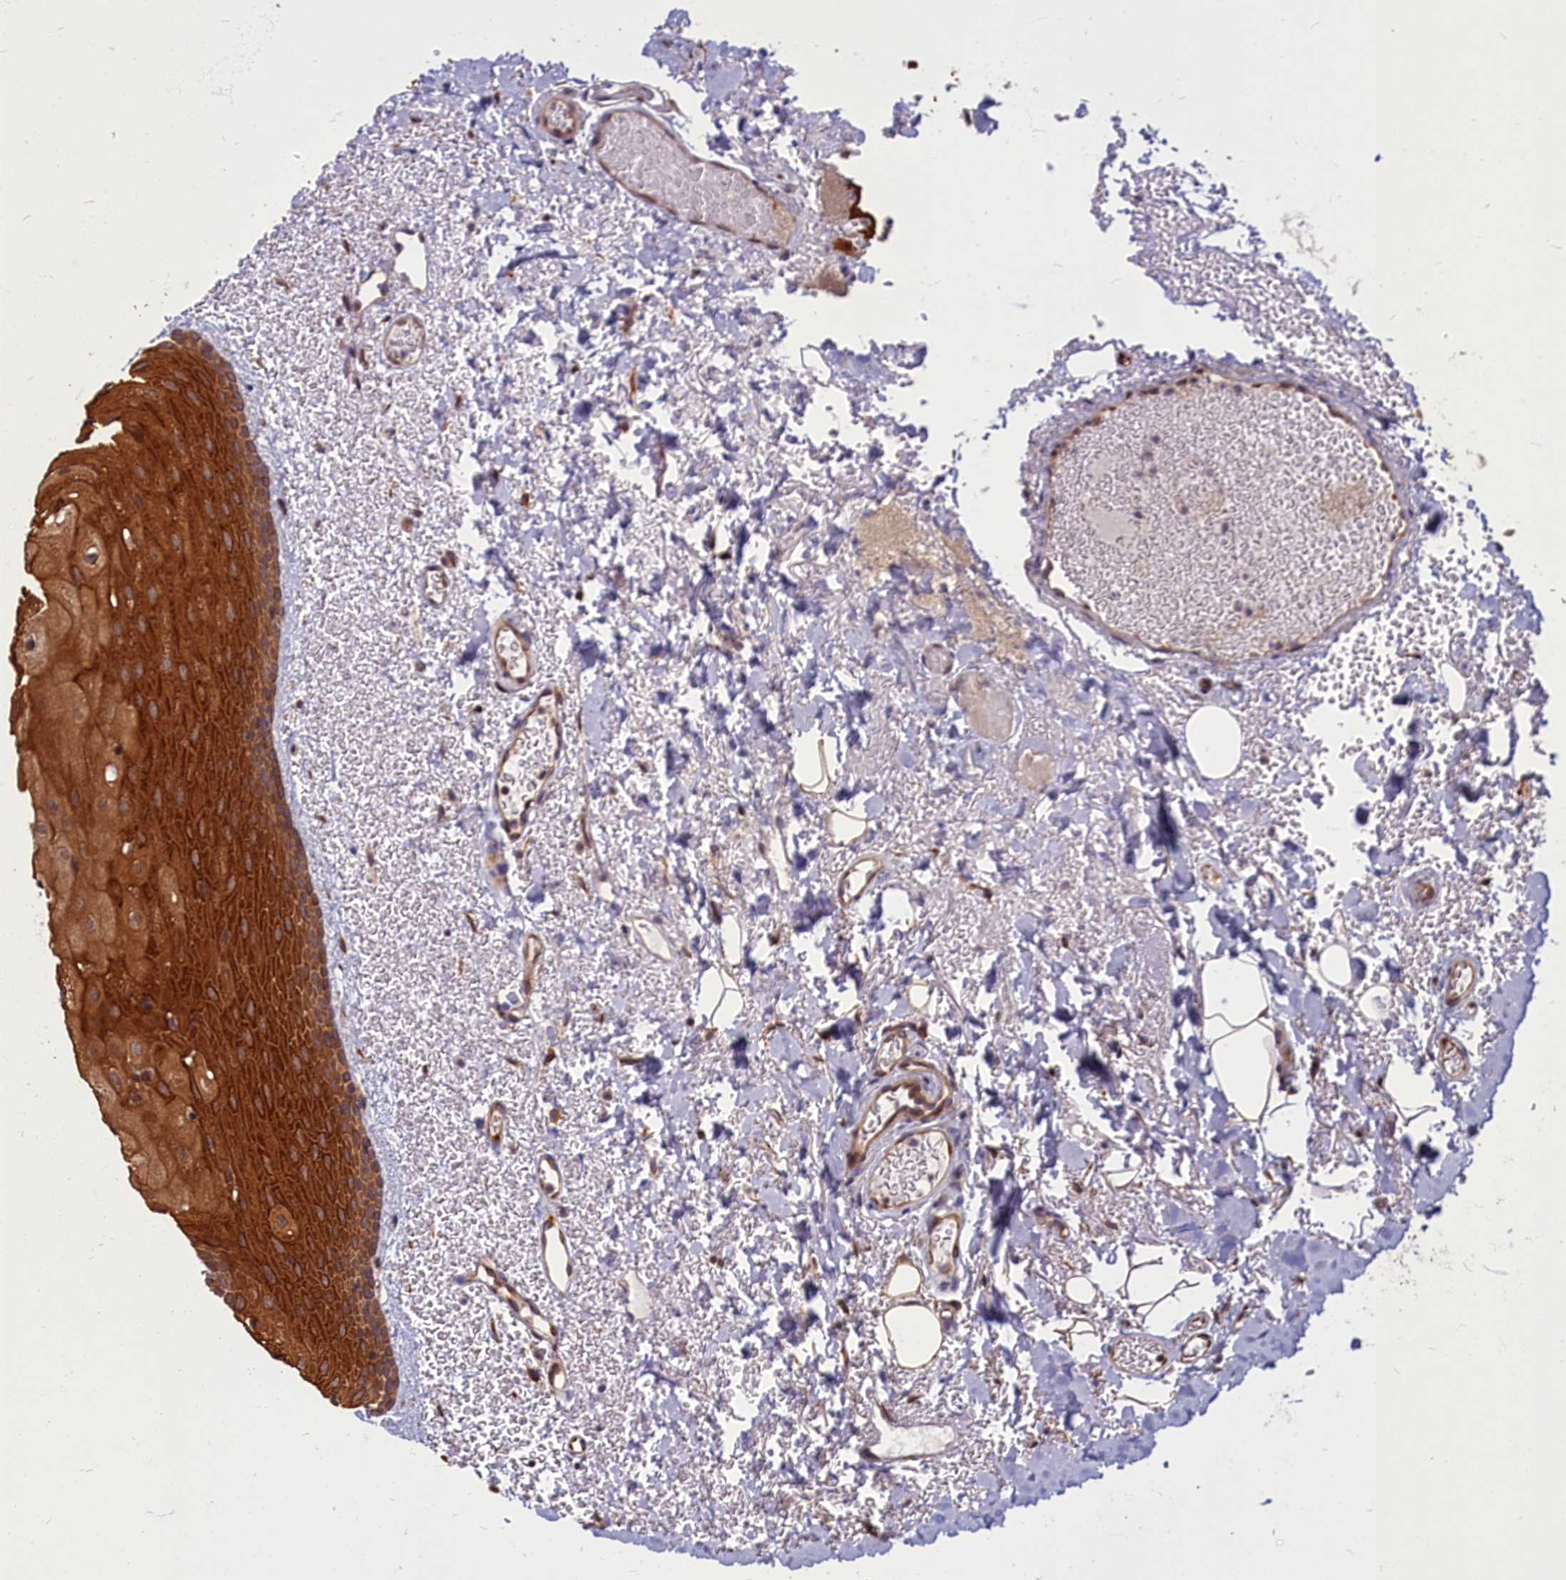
{"staining": {"intensity": "strong", "quantity": ">75%", "location": "cytoplasmic/membranous"}, "tissue": "oral mucosa", "cell_type": "Squamous epithelial cells", "image_type": "normal", "snomed": [{"axis": "morphology", "description": "Normal tissue, NOS"}, {"axis": "topography", "description": "Oral tissue"}], "caption": "Immunohistochemistry histopathology image of unremarkable oral mucosa stained for a protein (brown), which demonstrates high levels of strong cytoplasmic/membranous expression in about >75% of squamous epithelial cells.", "gene": "ENSG00000274944", "patient": {"sex": "female", "age": 70}}